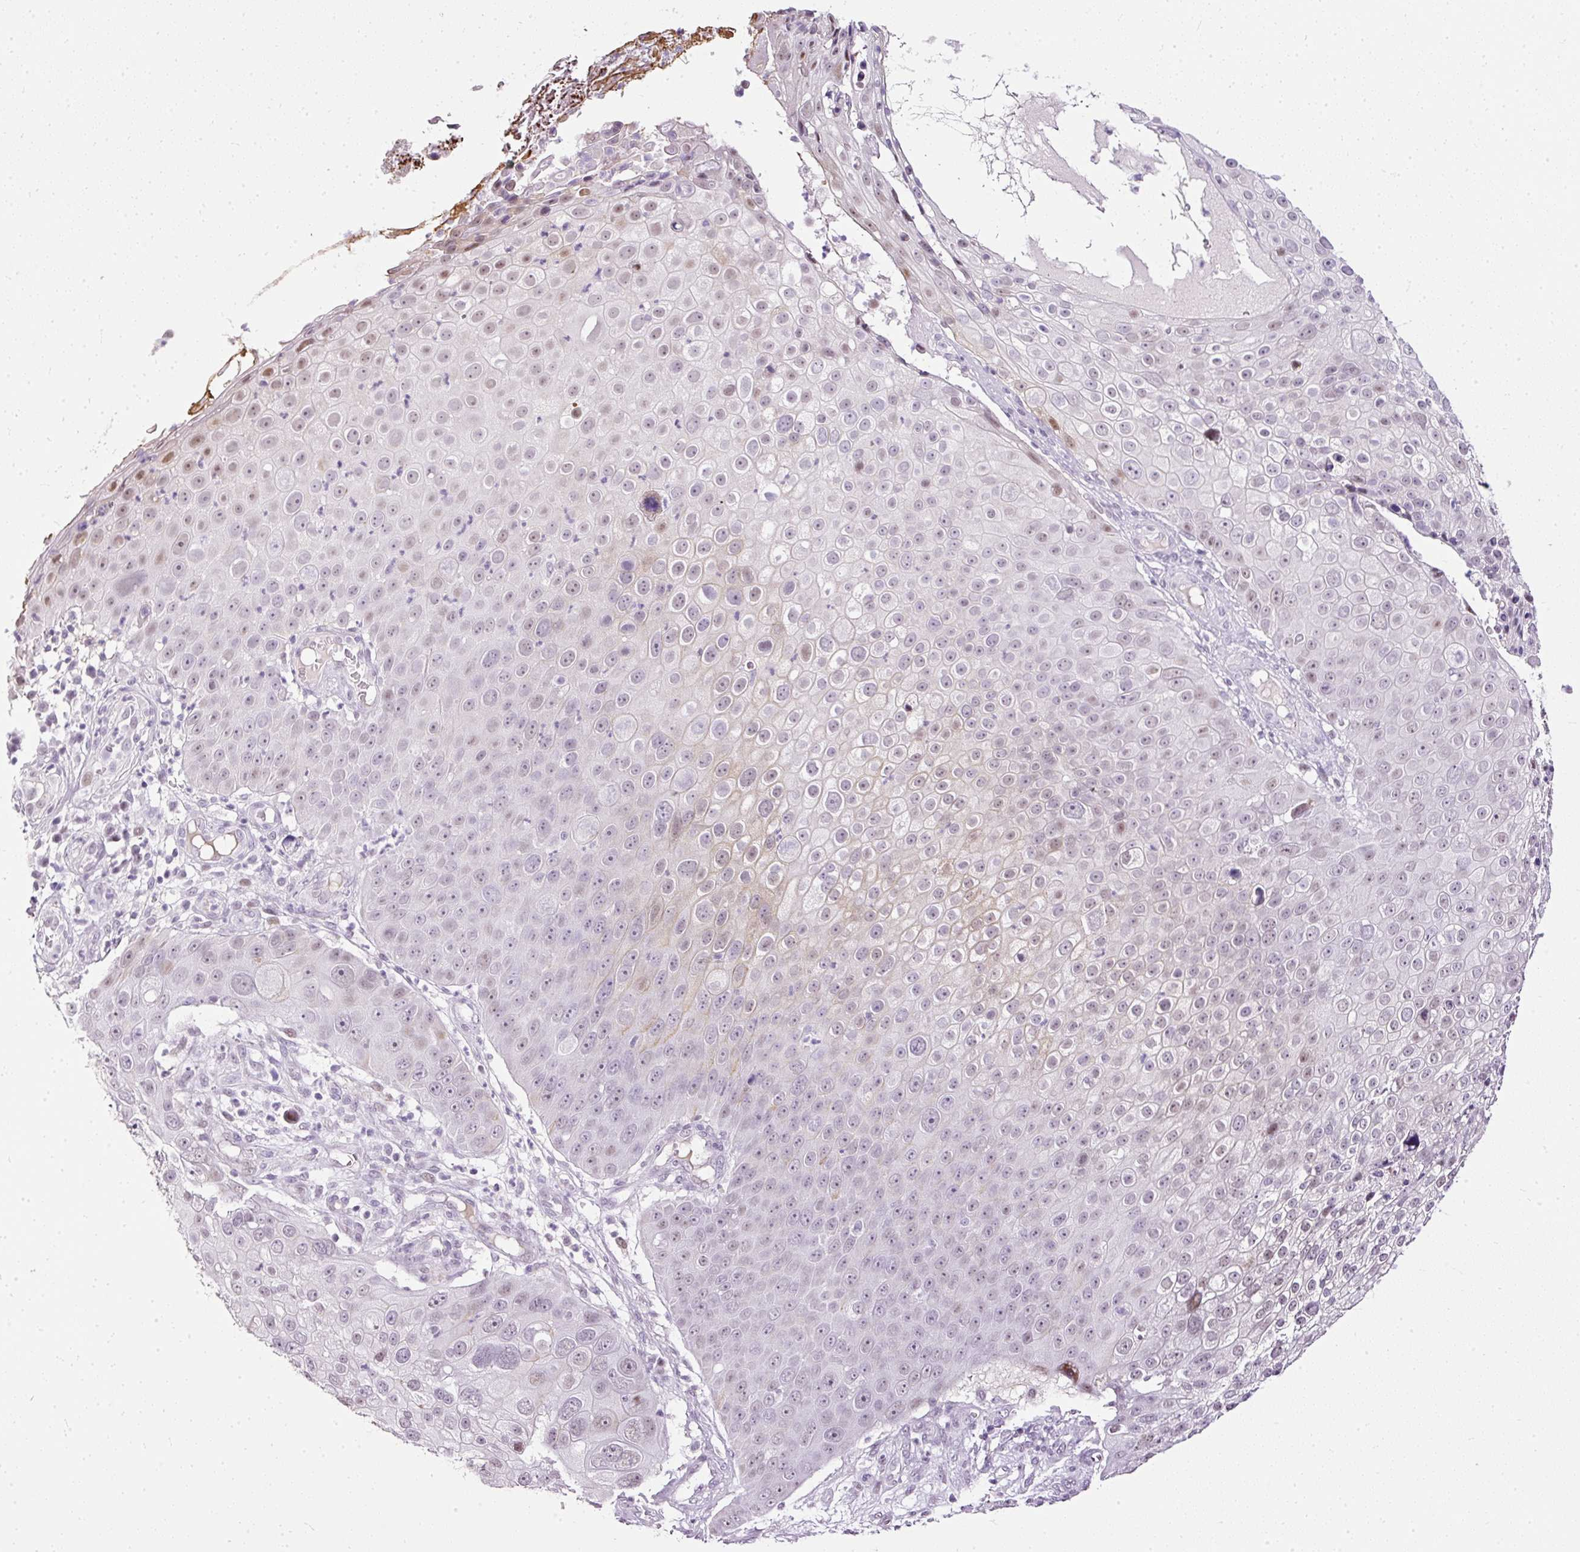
{"staining": {"intensity": "moderate", "quantity": "<25%", "location": "nuclear"}, "tissue": "skin cancer", "cell_type": "Tumor cells", "image_type": "cancer", "snomed": [{"axis": "morphology", "description": "Squamous cell carcinoma, NOS"}, {"axis": "topography", "description": "Skin"}], "caption": "Moderate nuclear positivity for a protein is appreciated in about <25% of tumor cells of skin cancer using immunohistochemistry.", "gene": "PDE6B", "patient": {"sex": "male", "age": 71}}